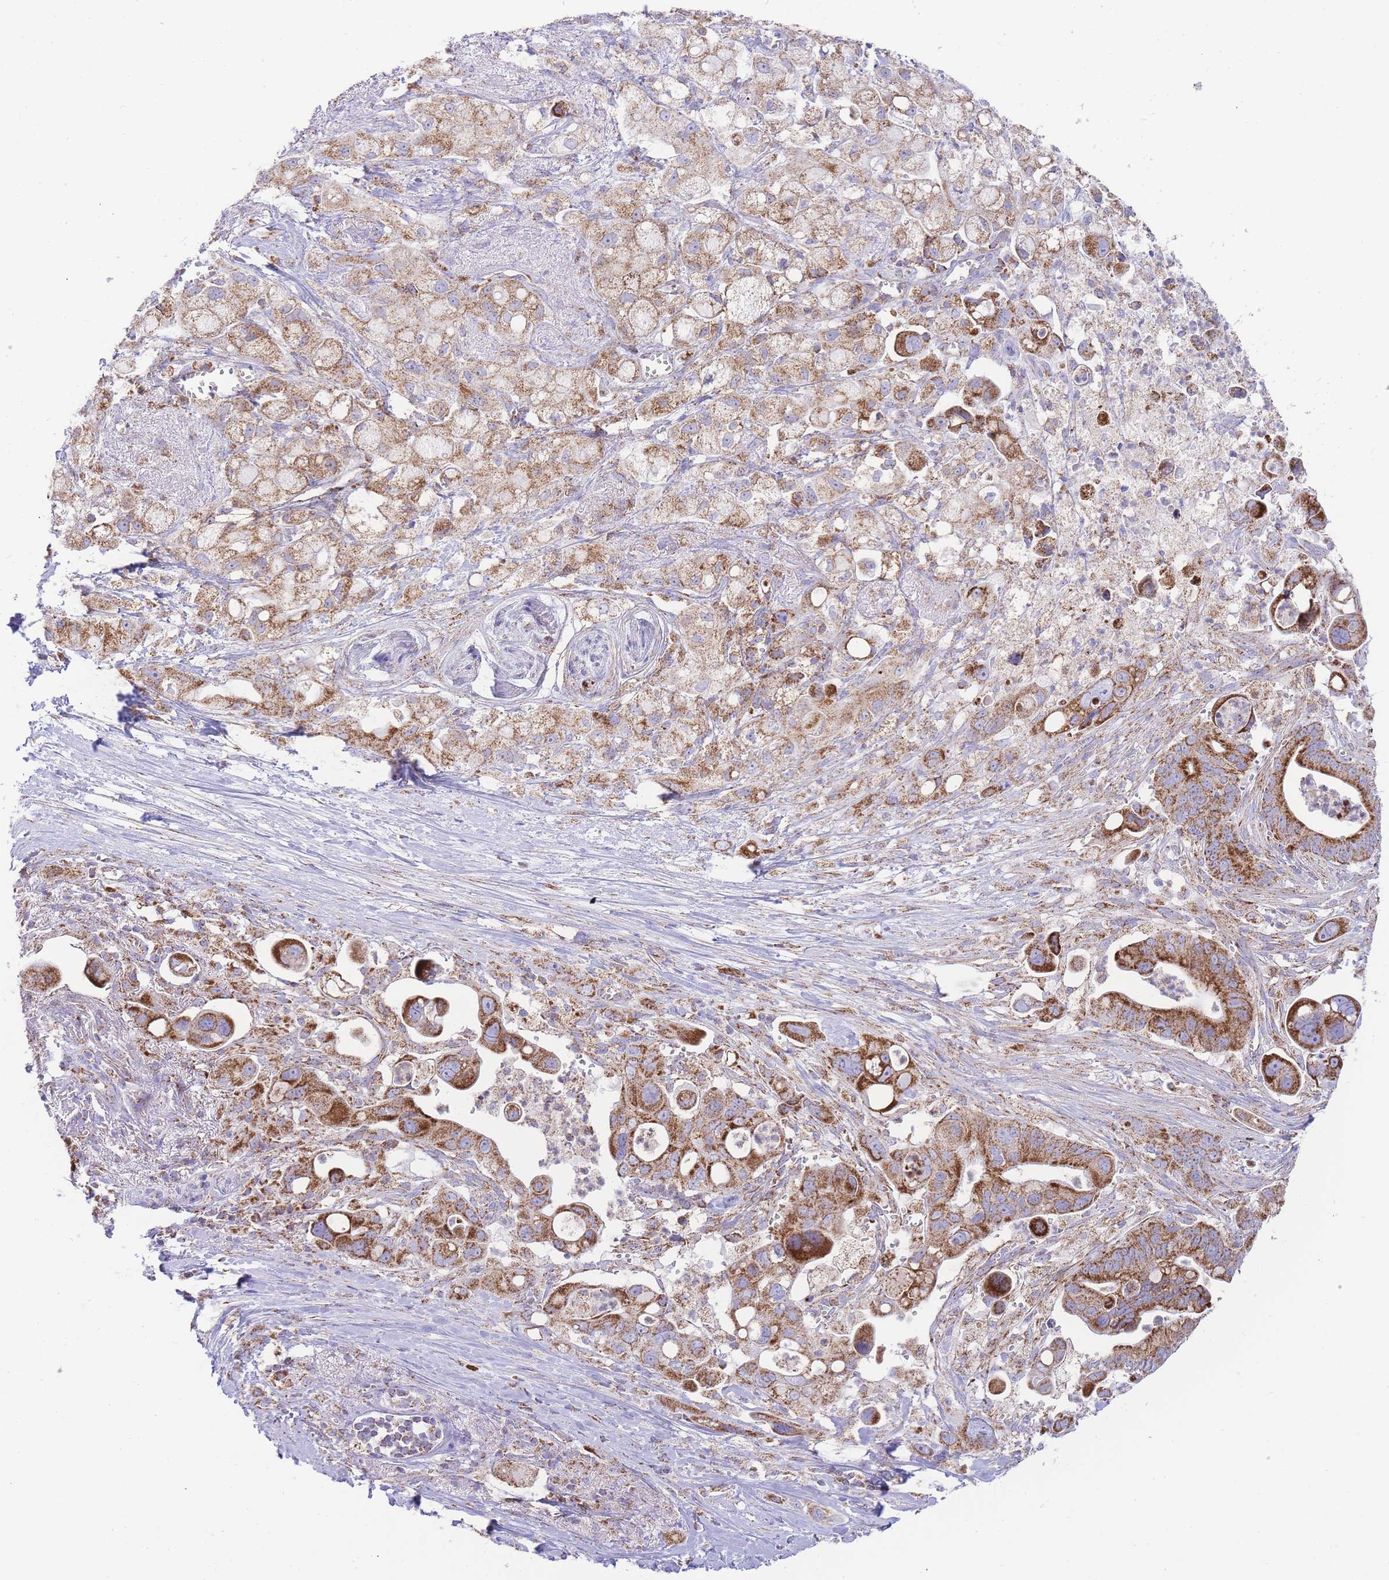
{"staining": {"intensity": "moderate", "quantity": ">75%", "location": "cytoplasmic/membranous"}, "tissue": "pancreatic cancer", "cell_type": "Tumor cells", "image_type": "cancer", "snomed": [{"axis": "morphology", "description": "Adenocarcinoma, NOS"}, {"axis": "topography", "description": "Pancreas"}], "caption": "Protein expression analysis of human pancreatic adenocarcinoma reveals moderate cytoplasmic/membranous positivity in approximately >75% of tumor cells. The staining was performed using DAB (3,3'-diaminobenzidine), with brown indicating positive protein expression. Nuclei are stained blue with hematoxylin.", "gene": "GSTM1", "patient": {"sex": "male", "age": 68}}